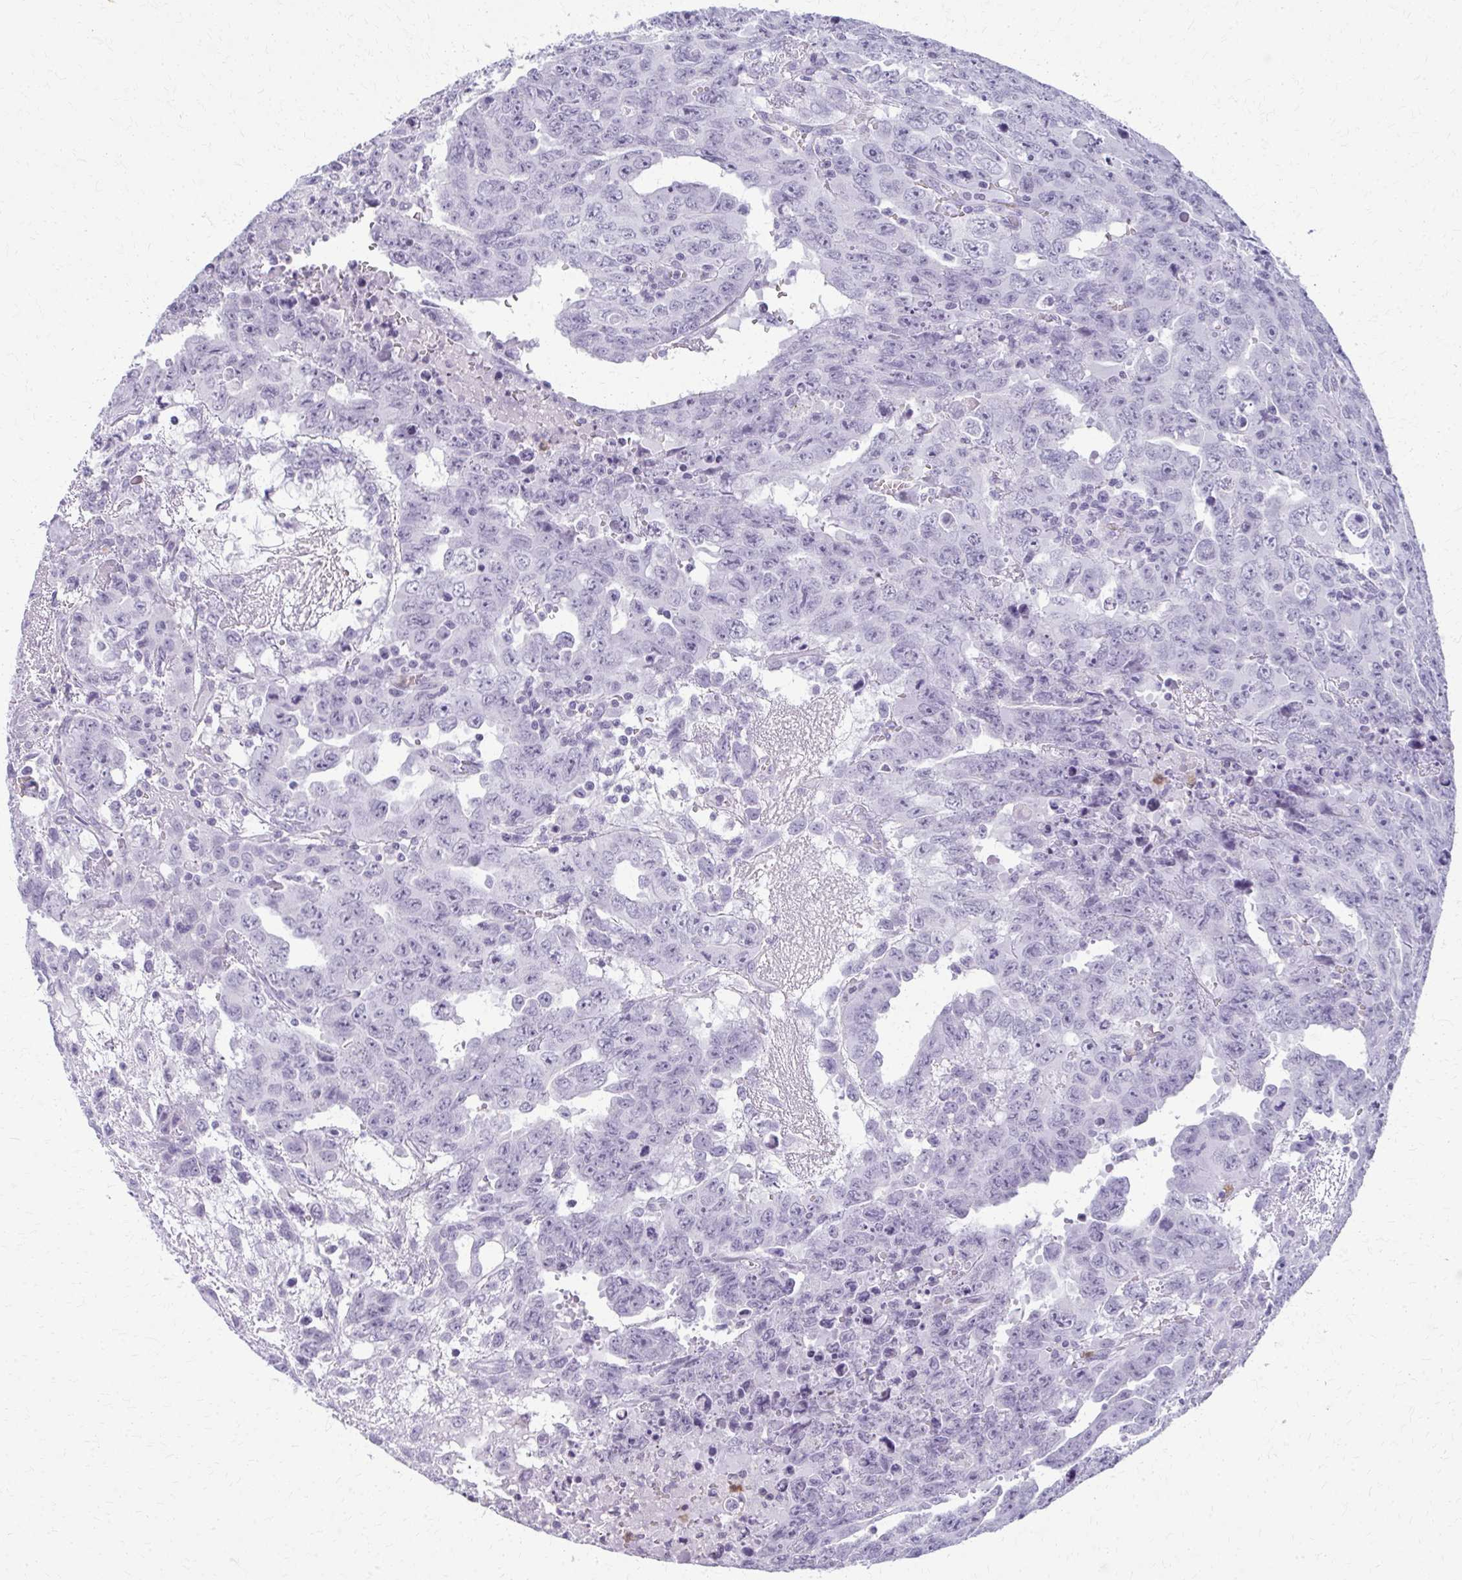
{"staining": {"intensity": "negative", "quantity": "none", "location": "none"}, "tissue": "testis cancer", "cell_type": "Tumor cells", "image_type": "cancer", "snomed": [{"axis": "morphology", "description": "Carcinoma, Embryonal, NOS"}, {"axis": "topography", "description": "Testis"}], "caption": "This image is of testis embryonal carcinoma stained with immunohistochemistry to label a protein in brown with the nuclei are counter-stained blue. There is no staining in tumor cells.", "gene": "CA3", "patient": {"sex": "male", "age": 24}}